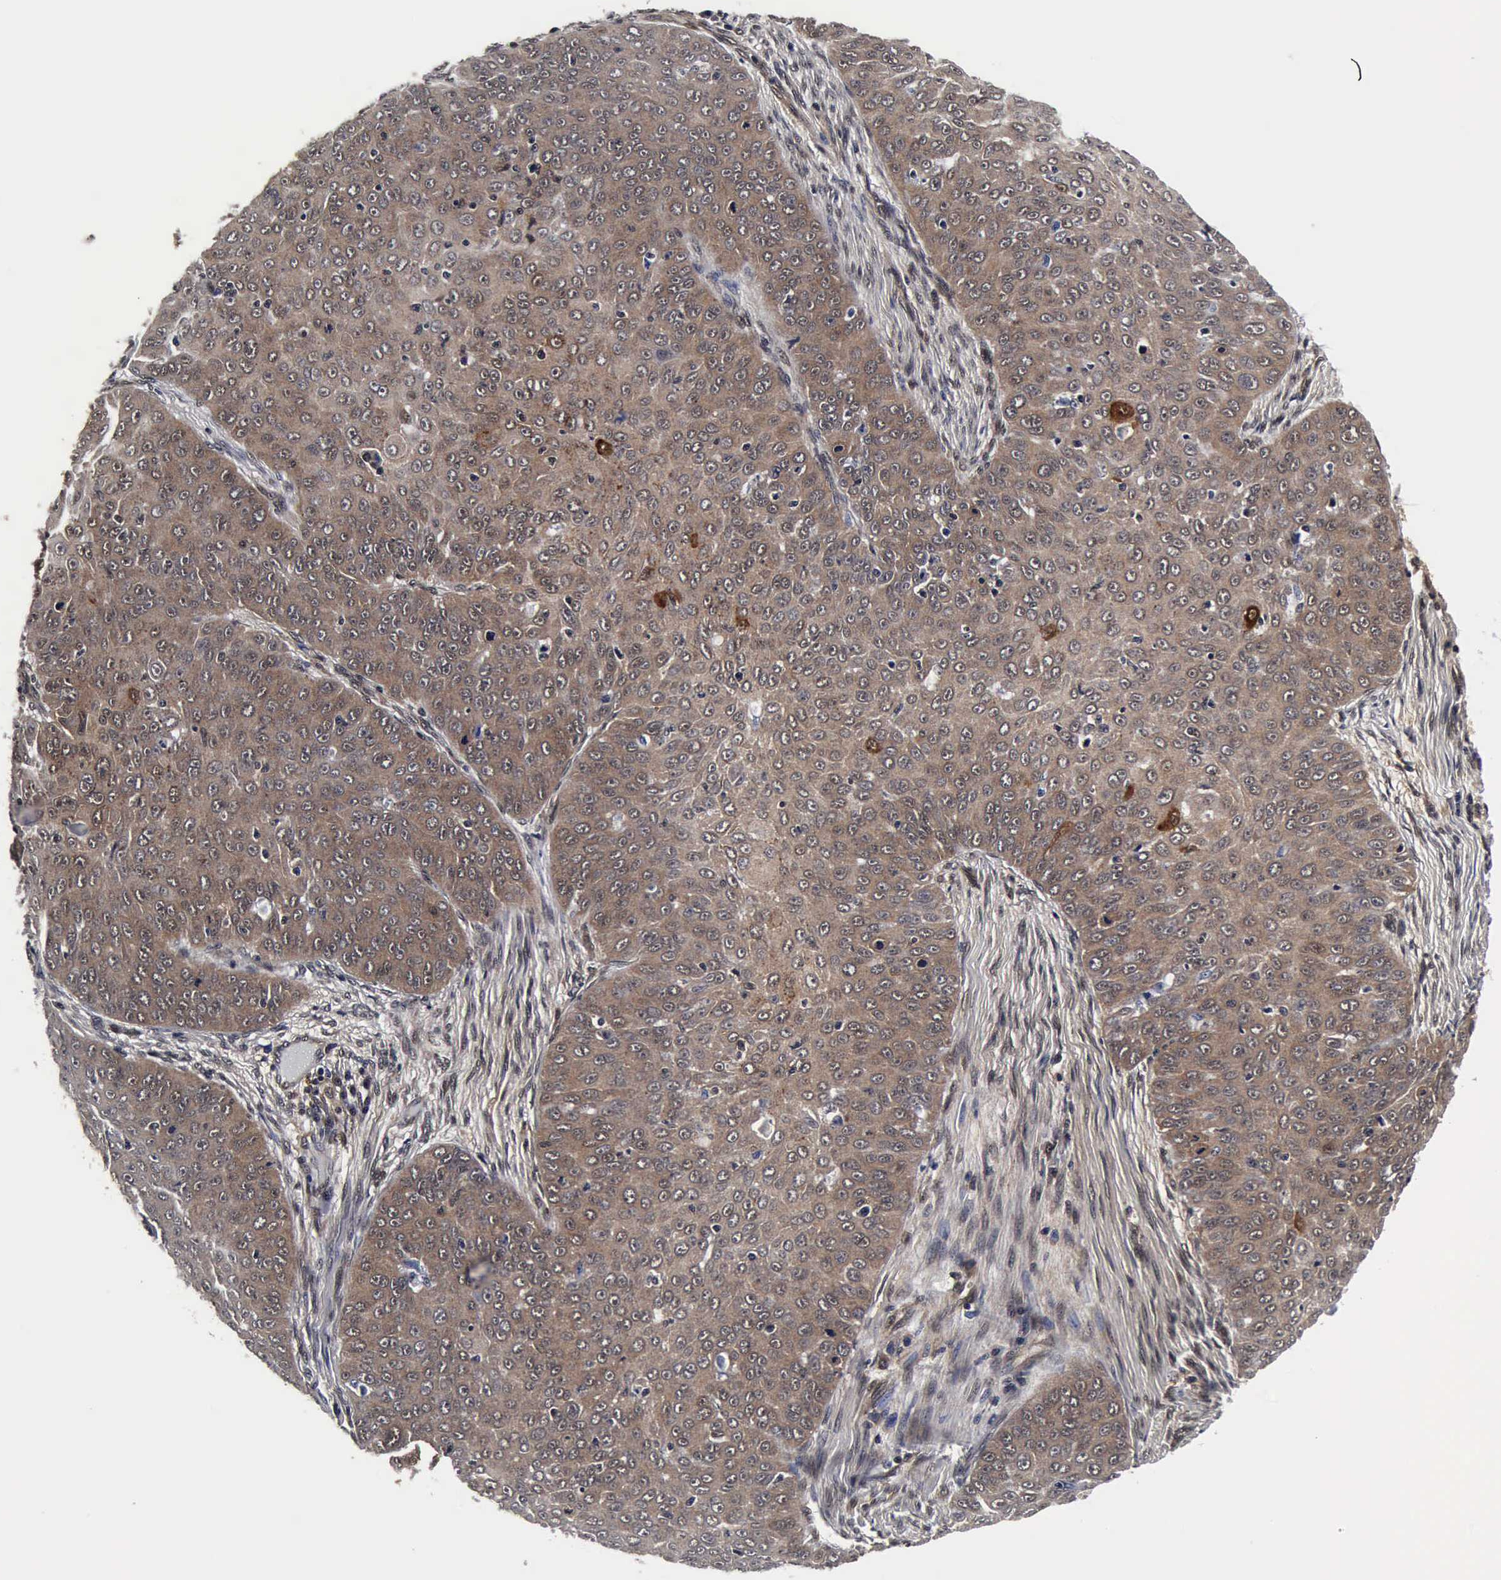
{"staining": {"intensity": "moderate", "quantity": "<25%", "location": "cytoplasmic/membranous,nuclear"}, "tissue": "skin cancer", "cell_type": "Tumor cells", "image_type": "cancer", "snomed": [{"axis": "morphology", "description": "Squamous cell carcinoma, NOS"}, {"axis": "topography", "description": "Skin"}], "caption": "Skin squamous cell carcinoma stained with a brown dye demonstrates moderate cytoplasmic/membranous and nuclear positive expression in approximately <25% of tumor cells.", "gene": "UBC", "patient": {"sex": "male", "age": 82}}